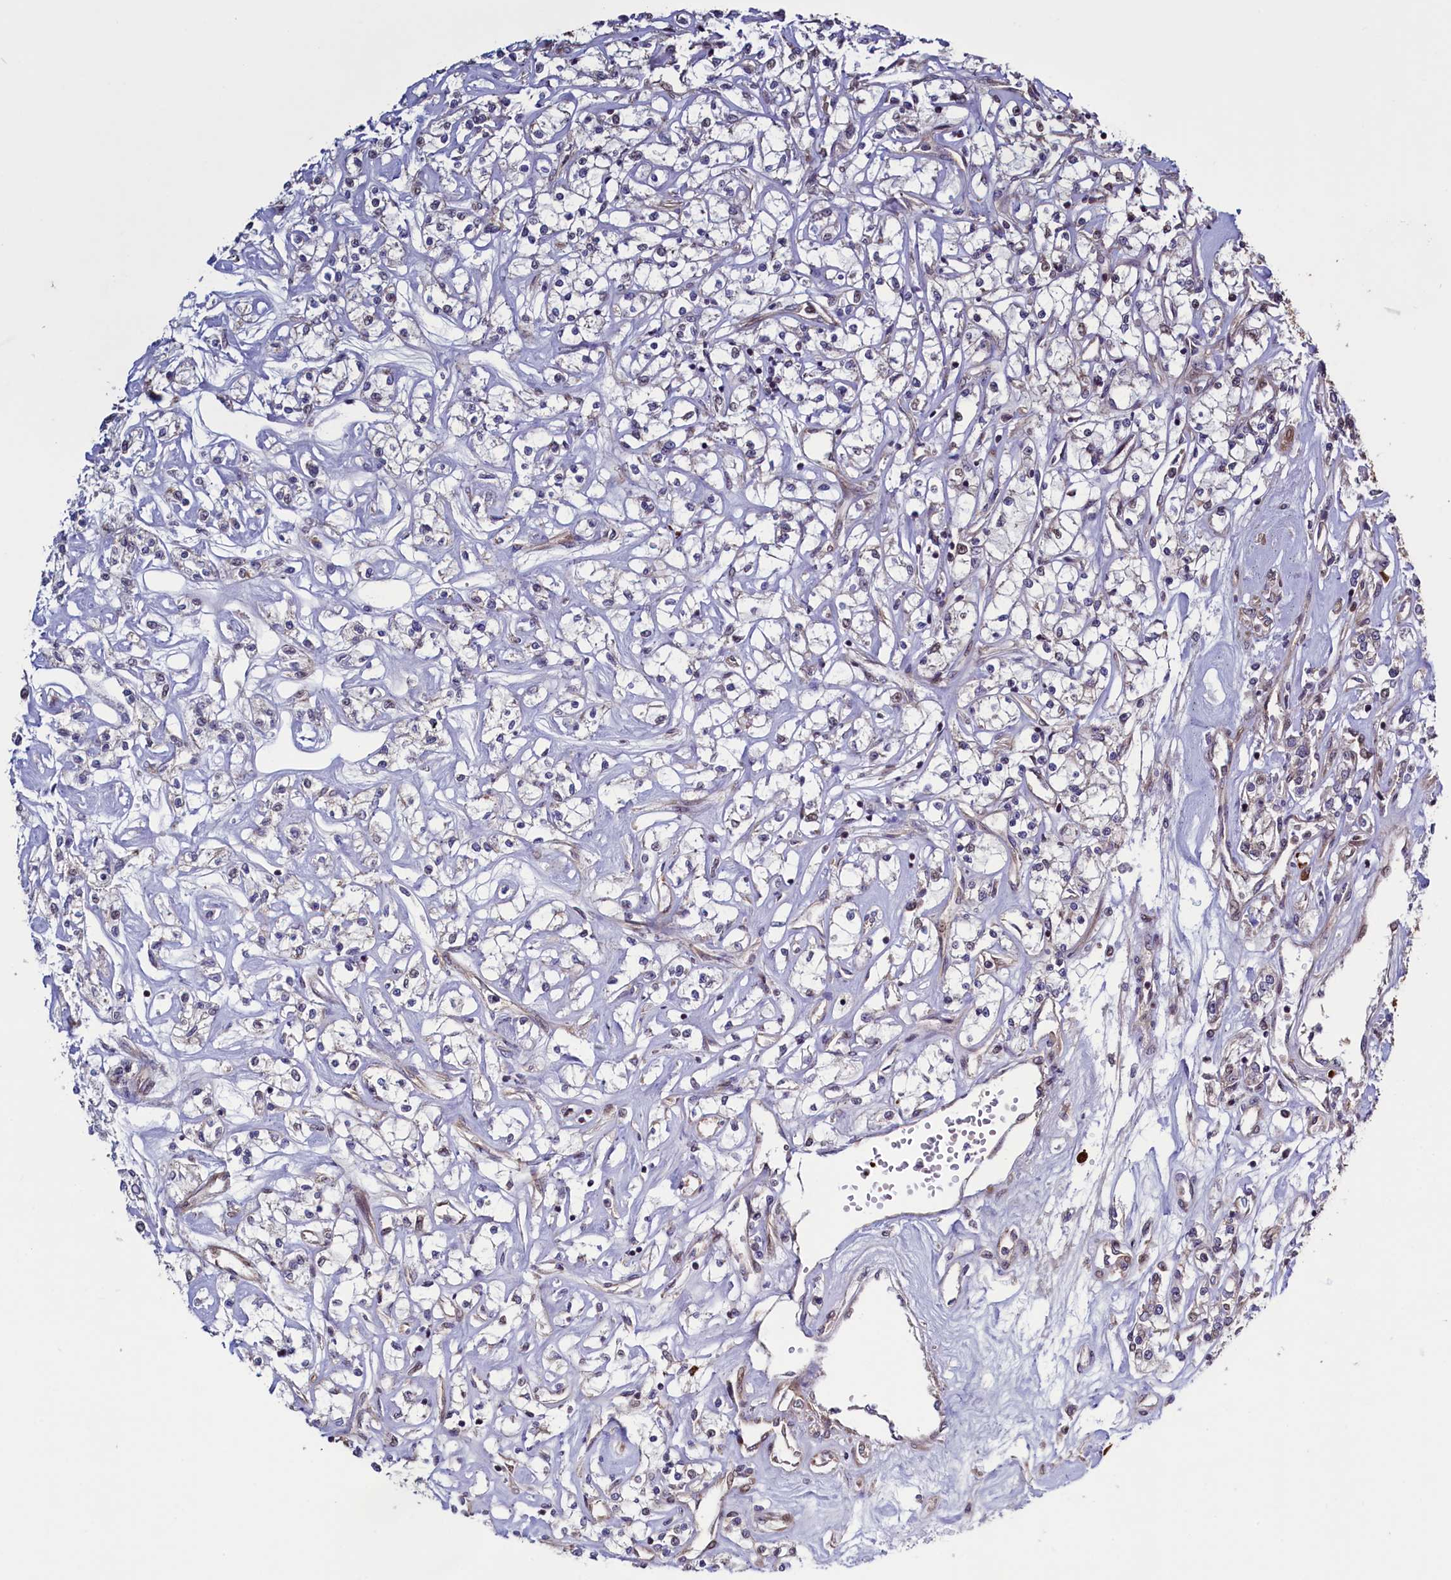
{"staining": {"intensity": "weak", "quantity": "<25%", "location": "cytoplasmic/membranous"}, "tissue": "renal cancer", "cell_type": "Tumor cells", "image_type": "cancer", "snomed": [{"axis": "morphology", "description": "Adenocarcinoma, NOS"}, {"axis": "topography", "description": "Kidney"}], "caption": "This micrograph is of renal cancer stained with IHC to label a protein in brown with the nuclei are counter-stained blue. There is no staining in tumor cells.", "gene": "RBFA", "patient": {"sex": "female", "age": 59}}